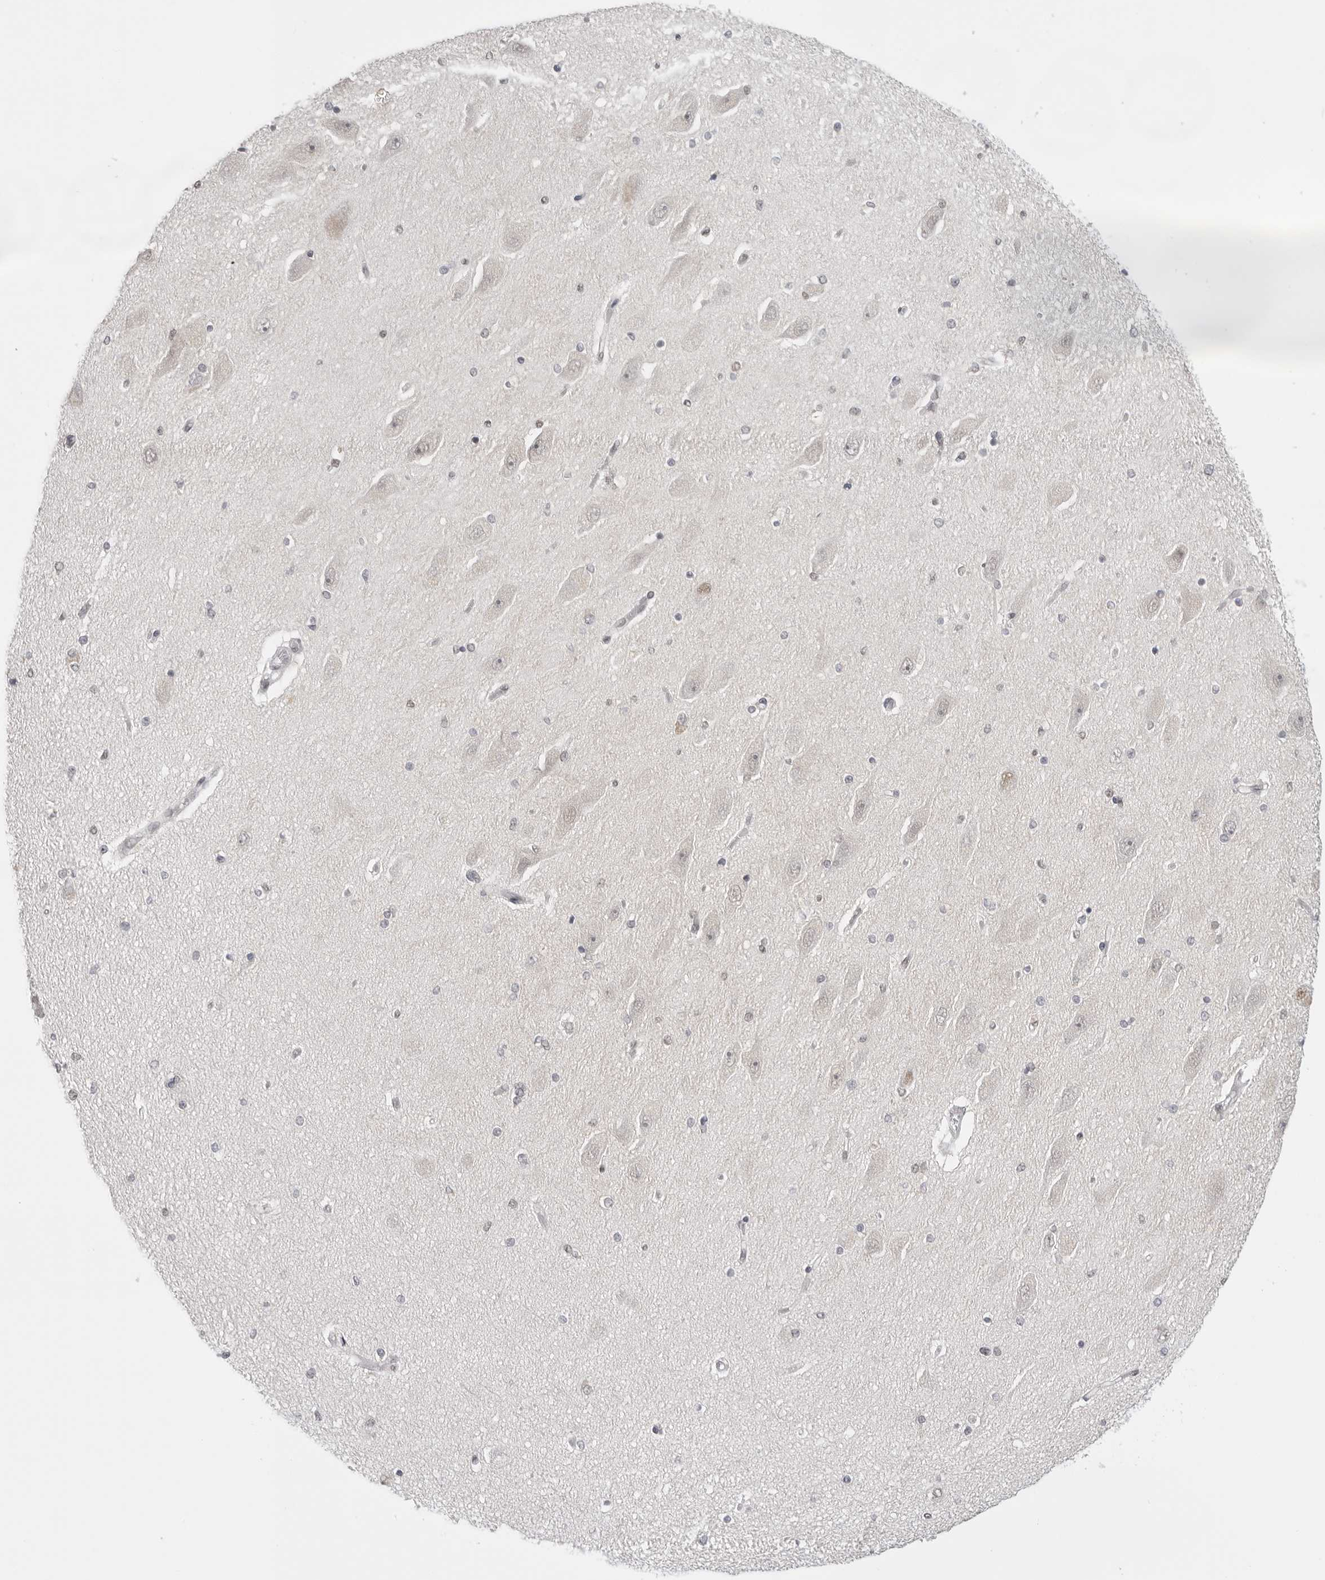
{"staining": {"intensity": "negative", "quantity": "none", "location": "none"}, "tissue": "hippocampus", "cell_type": "Glial cells", "image_type": "normal", "snomed": [{"axis": "morphology", "description": "Normal tissue, NOS"}, {"axis": "topography", "description": "Hippocampus"}], "caption": "DAB (3,3'-diaminobenzidine) immunohistochemical staining of normal hippocampus demonstrates no significant positivity in glial cells.", "gene": "RPA2", "patient": {"sex": "female", "age": 54}}